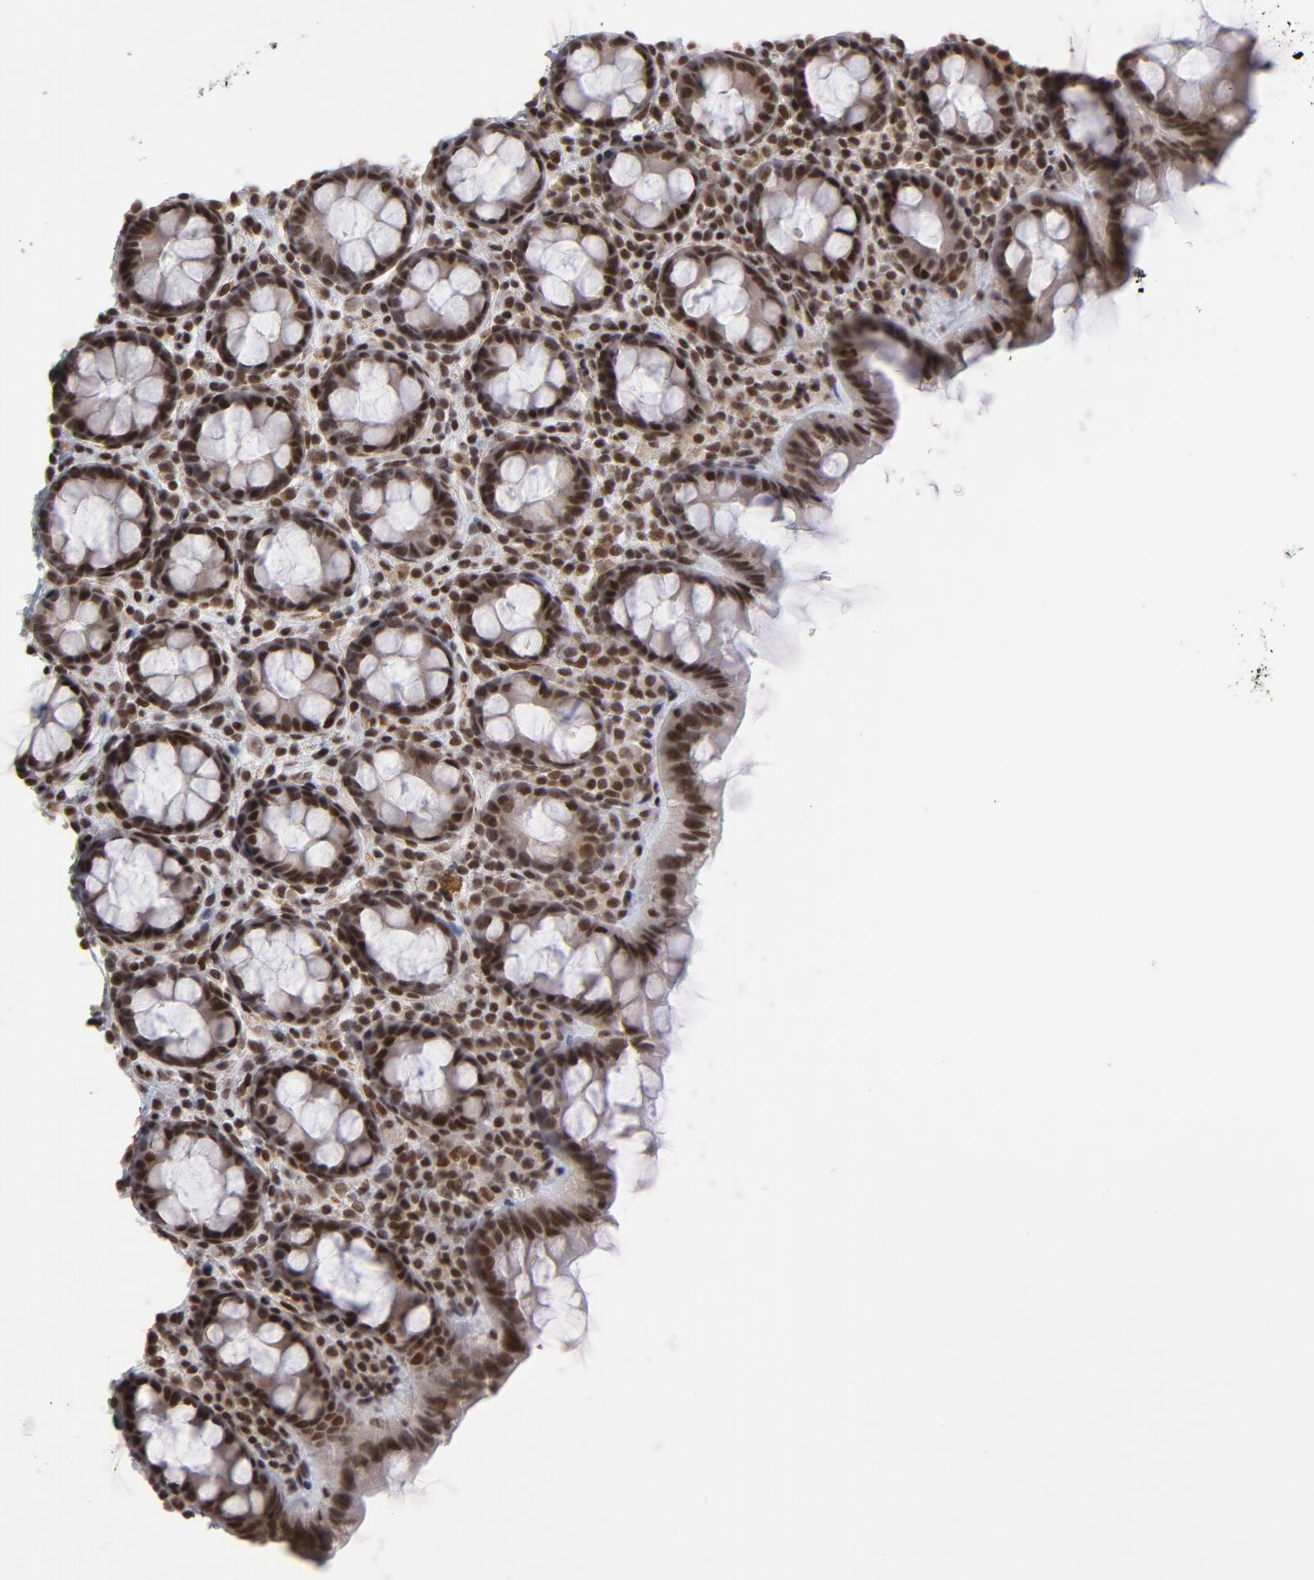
{"staining": {"intensity": "strong", "quantity": ">75%", "location": "nuclear"}, "tissue": "rectum", "cell_type": "Glandular cells", "image_type": "normal", "snomed": [{"axis": "morphology", "description": "Normal tissue, NOS"}, {"axis": "topography", "description": "Rectum"}], "caption": "Immunohistochemistry (IHC) staining of unremarkable rectum, which displays high levels of strong nuclear staining in approximately >75% of glandular cells indicating strong nuclear protein expression. The staining was performed using DAB (3,3'-diaminobenzidine) (brown) for protein detection and nuclei were counterstained in hematoxylin (blue).", "gene": "CTCF", "patient": {"sex": "male", "age": 92}}